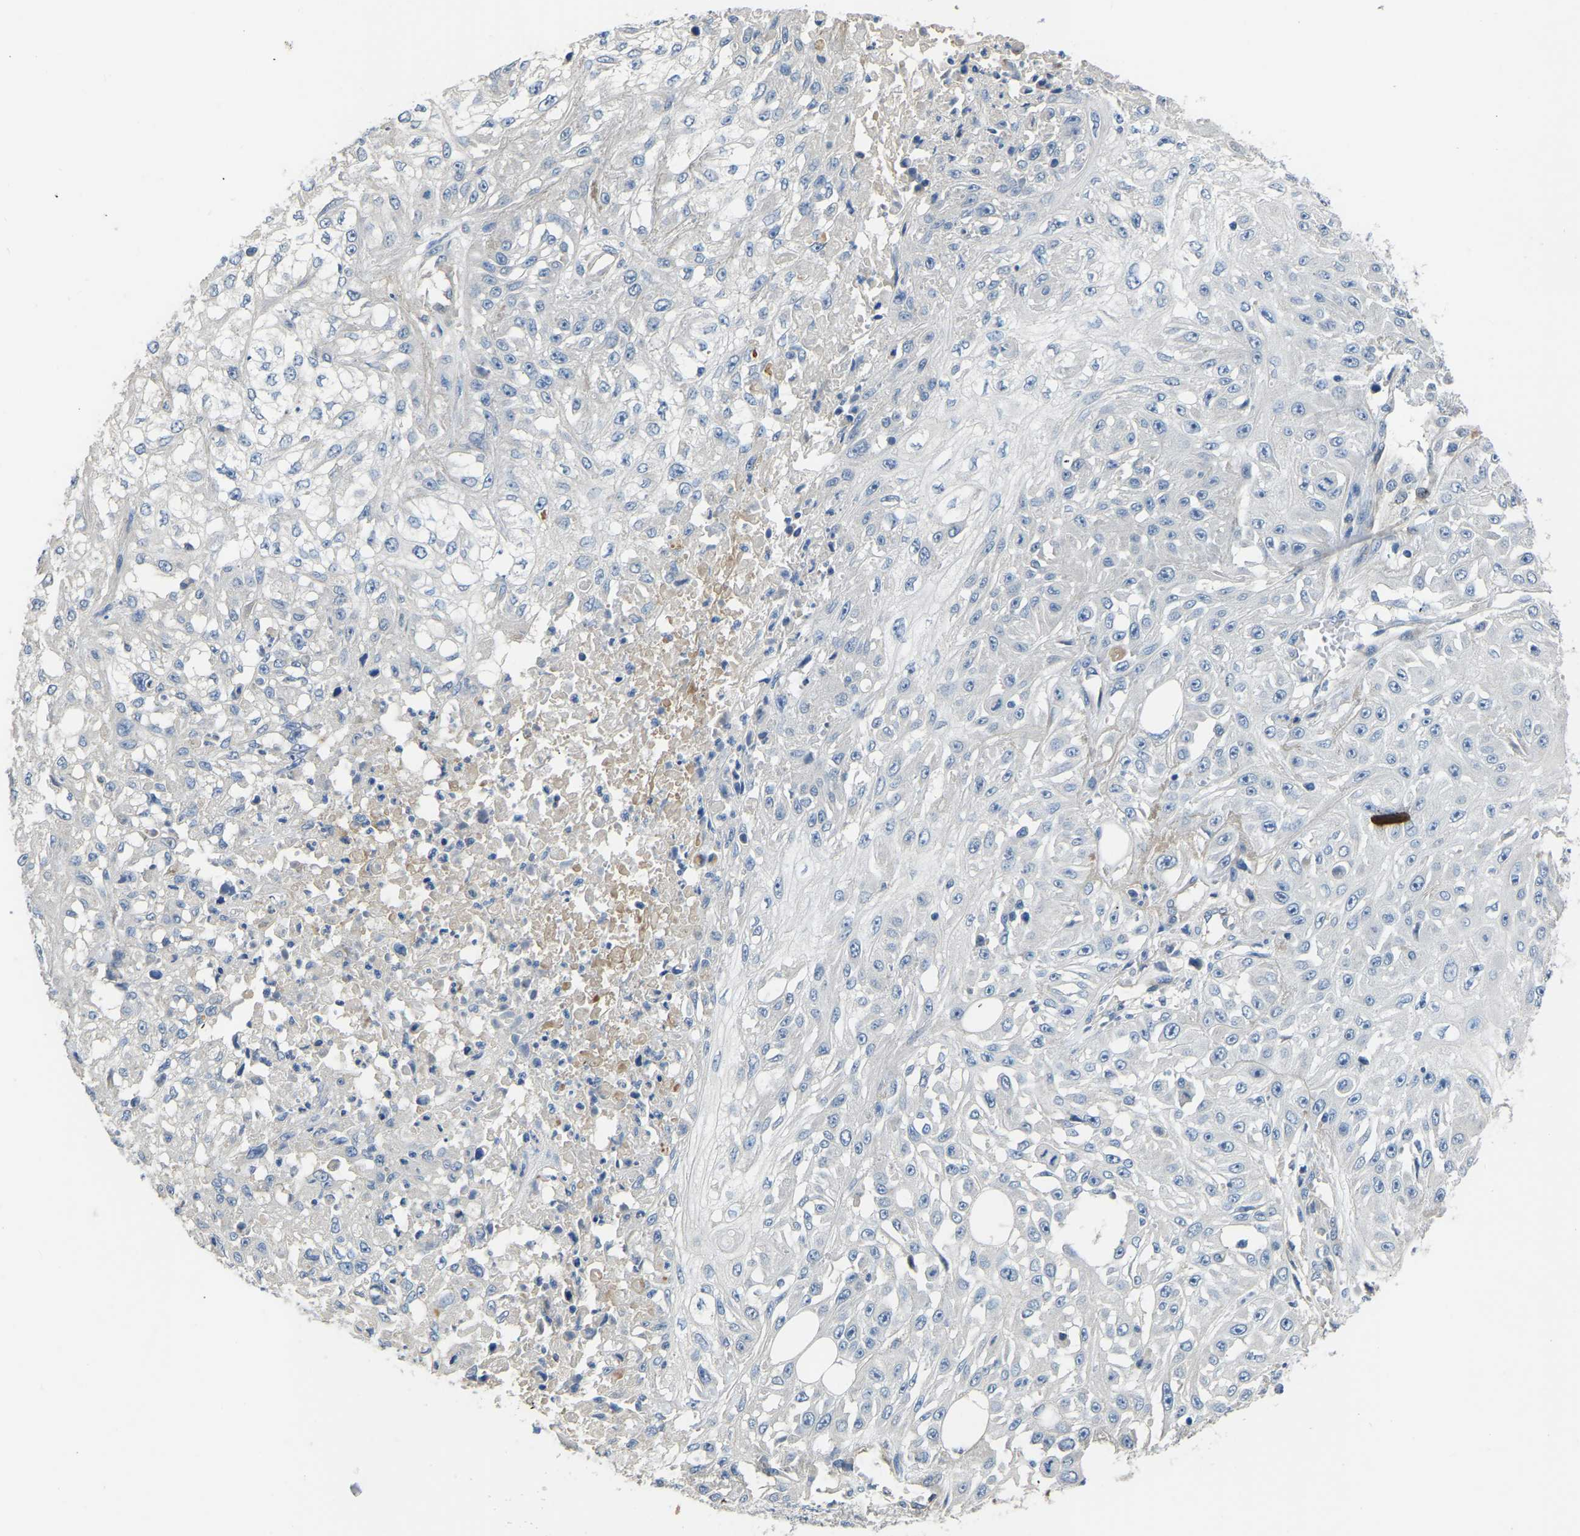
{"staining": {"intensity": "negative", "quantity": "none", "location": "none"}, "tissue": "skin cancer", "cell_type": "Tumor cells", "image_type": "cancer", "snomed": [{"axis": "morphology", "description": "Squamous cell carcinoma, NOS"}, {"axis": "morphology", "description": "Squamous cell carcinoma, metastatic, NOS"}, {"axis": "topography", "description": "Skin"}, {"axis": "topography", "description": "Lymph node"}], "caption": "Immunohistochemistry histopathology image of neoplastic tissue: skin cancer (metastatic squamous cell carcinoma) stained with DAB exhibits no significant protein staining in tumor cells. The staining was performed using DAB to visualize the protein expression in brown, while the nuclei were stained in blue with hematoxylin (Magnification: 20x).", "gene": "HIGD2B", "patient": {"sex": "male", "age": 75}}